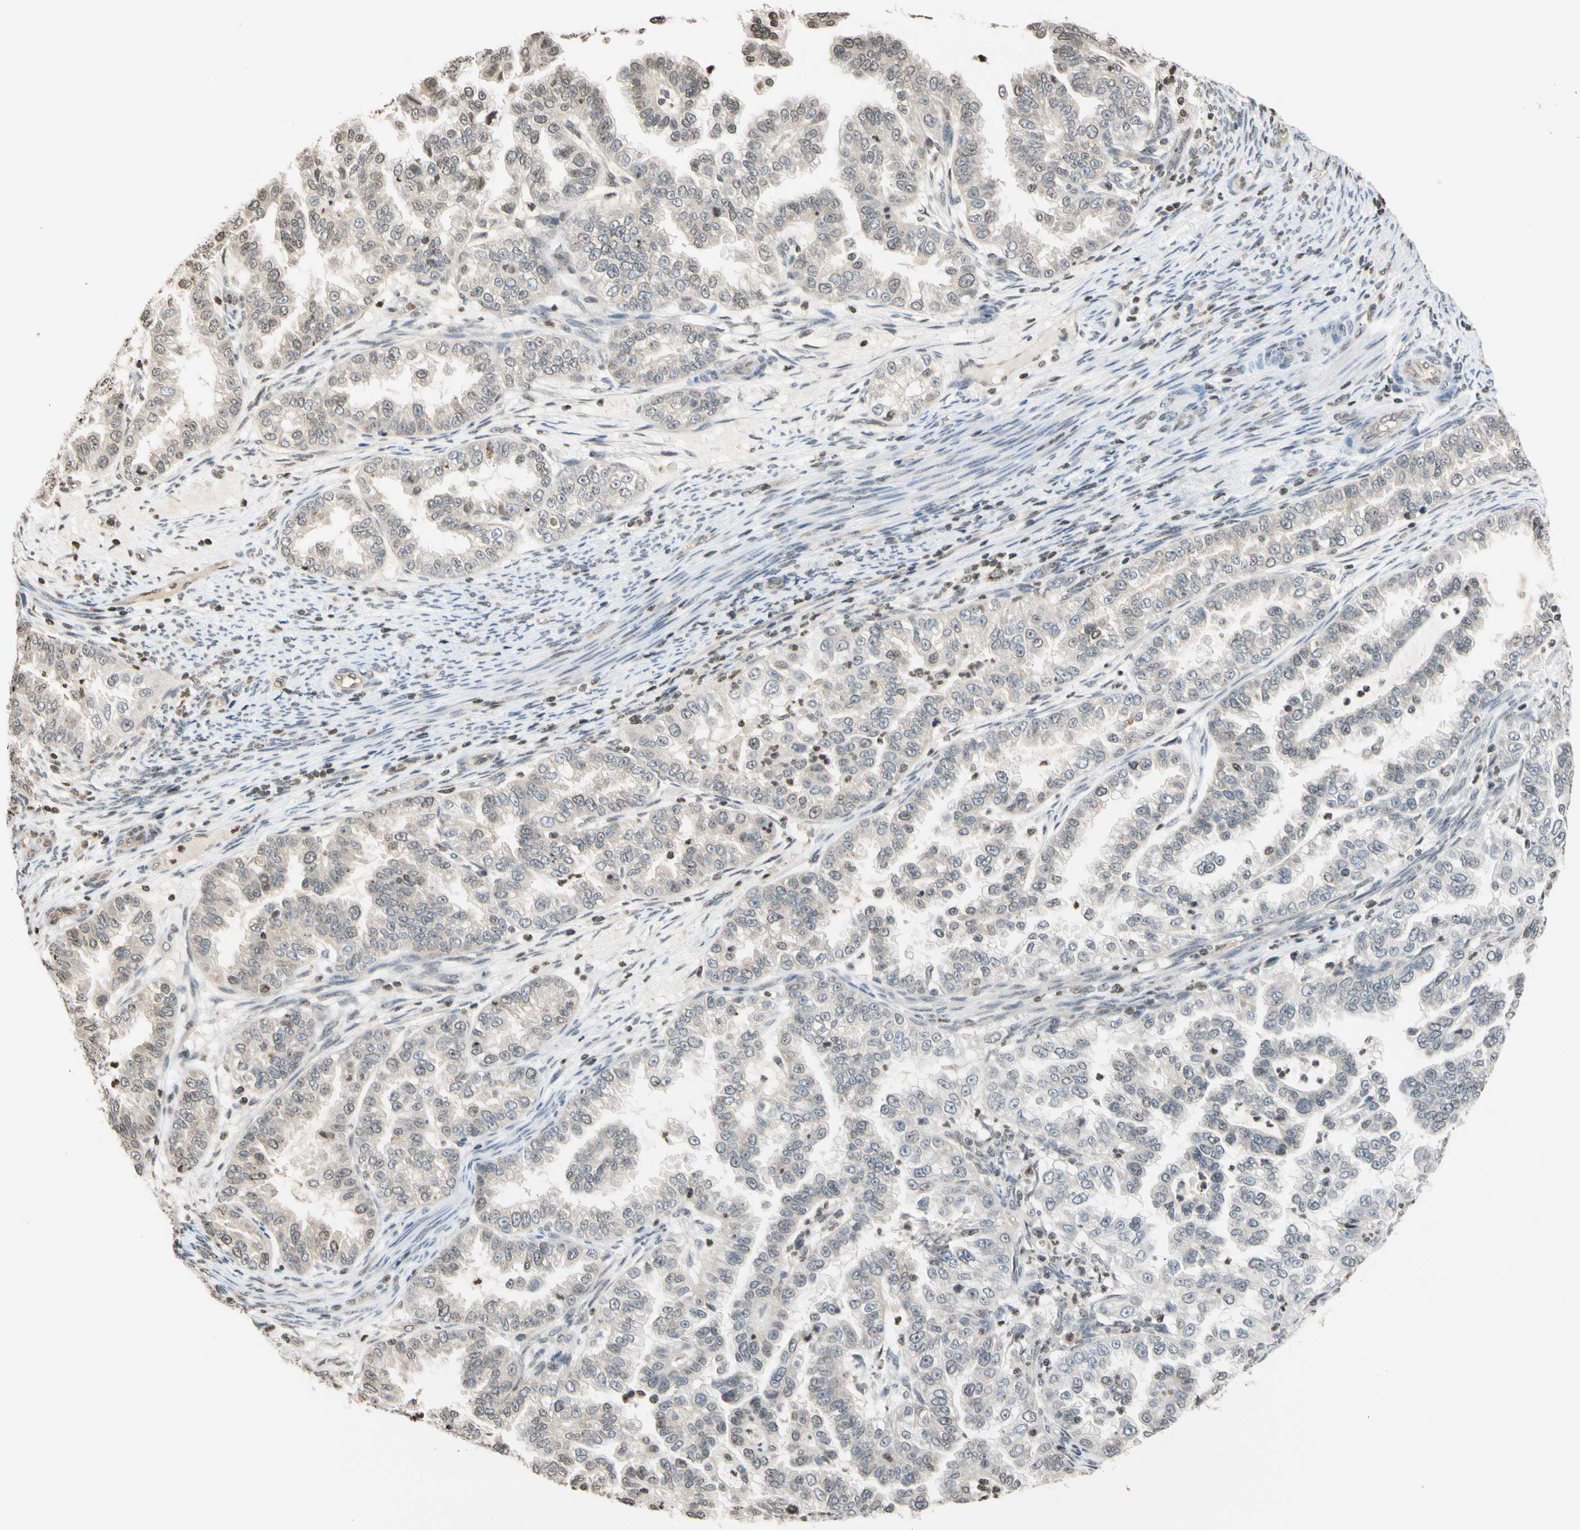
{"staining": {"intensity": "weak", "quantity": ">75%", "location": "cytoplasmic/membranous"}, "tissue": "endometrial cancer", "cell_type": "Tumor cells", "image_type": "cancer", "snomed": [{"axis": "morphology", "description": "Adenocarcinoma, NOS"}, {"axis": "topography", "description": "Endometrium"}], "caption": "Tumor cells exhibit low levels of weak cytoplasmic/membranous expression in approximately >75% of cells in endometrial cancer (adenocarcinoma).", "gene": "GPX4", "patient": {"sex": "female", "age": 85}}